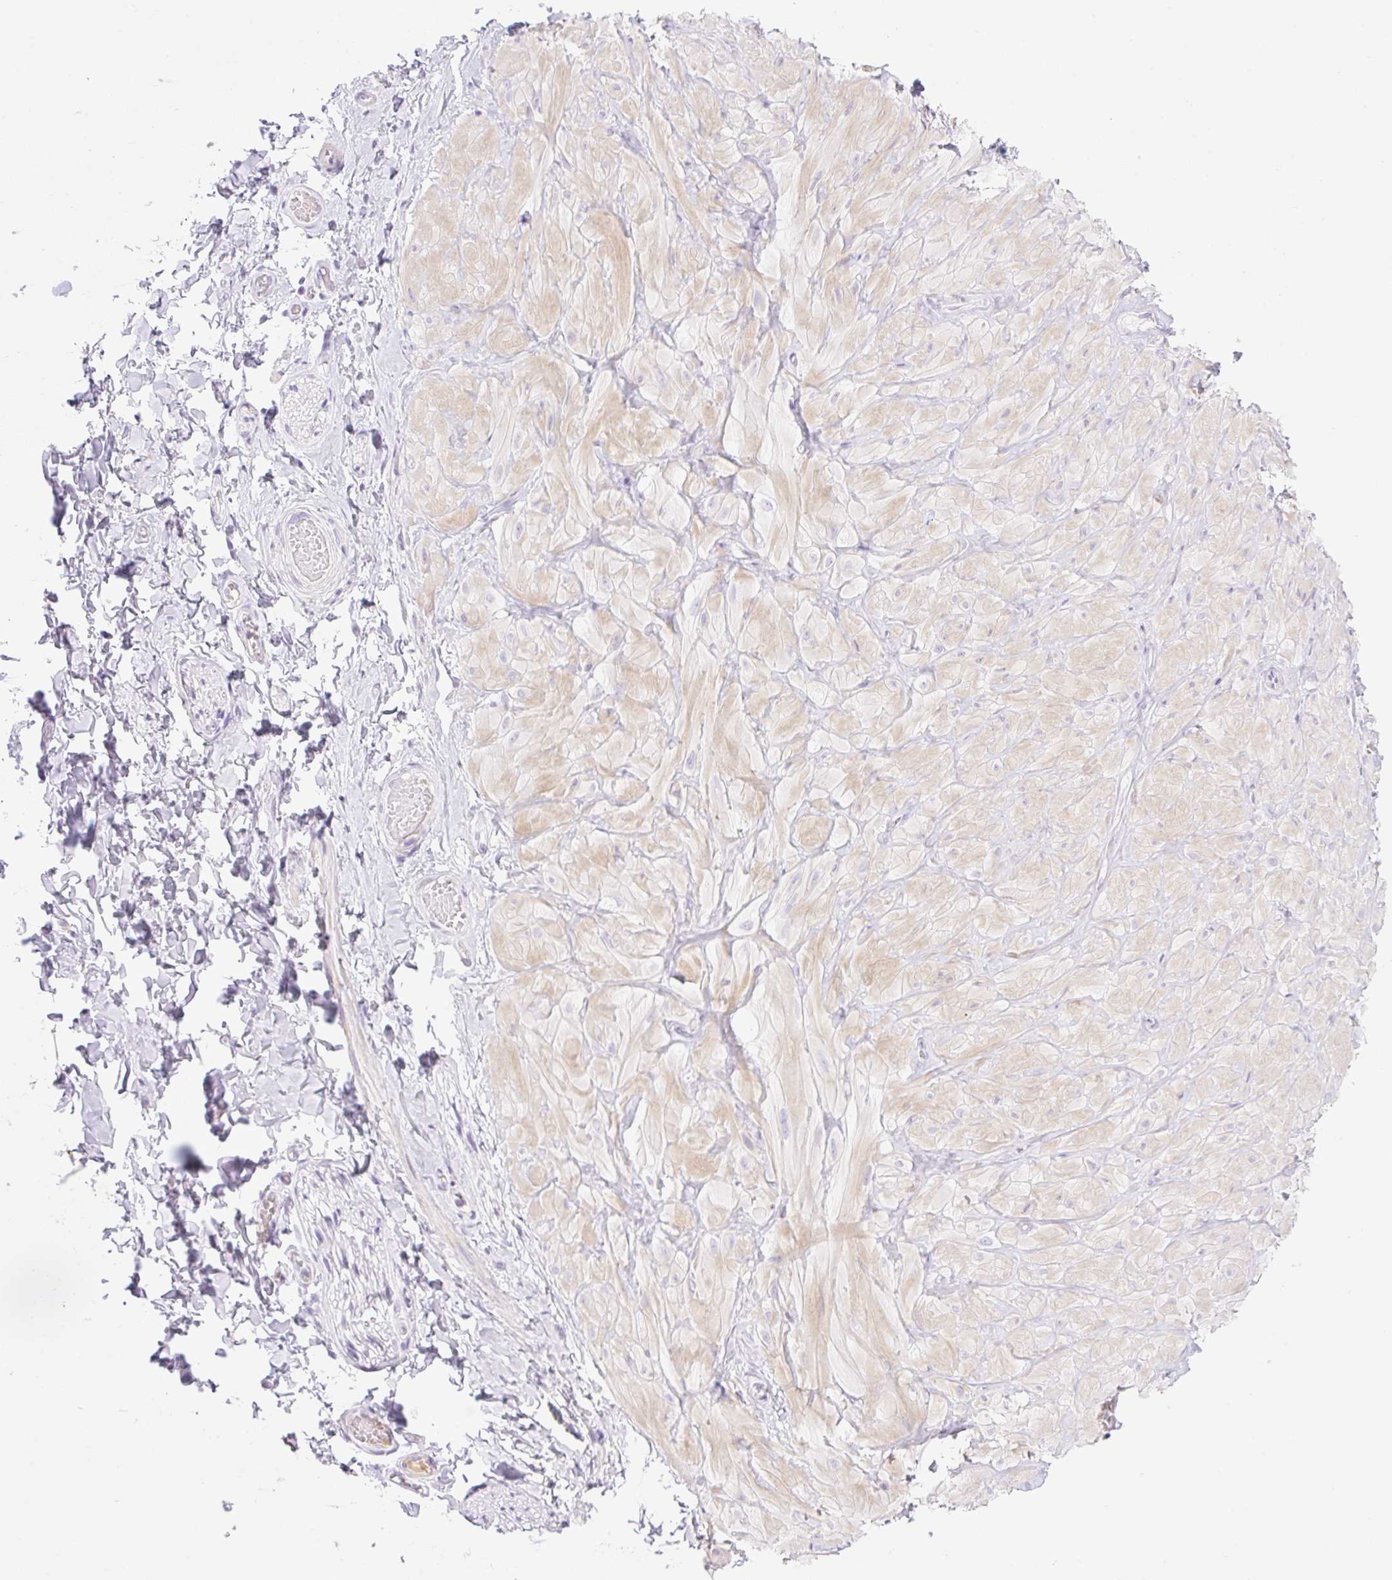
{"staining": {"intensity": "negative", "quantity": "none", "location": "none"}, "tissue": "adipose tissue", "cell_type": "Adipocytes", "image_type": "normal", "snomed": [{"axis": "morphology", "description": "Normal tissue, NOS"}, {"axis": "topography", "description": "Soft tissue"}, {"axis": "topography", "description": "Adipose tissue"}, {"axis": "topography", "description": "Vascular tissue"}, {"axis": "topography", "description": "Peripheral nerve tissue"}], "caption": "Histopathology image shows no protein expression in adipocytes of normal adipose tissue. (Immunohistochemistry, brightfield microscopy, high magnification).", "gene": "PALM3", "patient": {"sex": "male", "age": 29}}